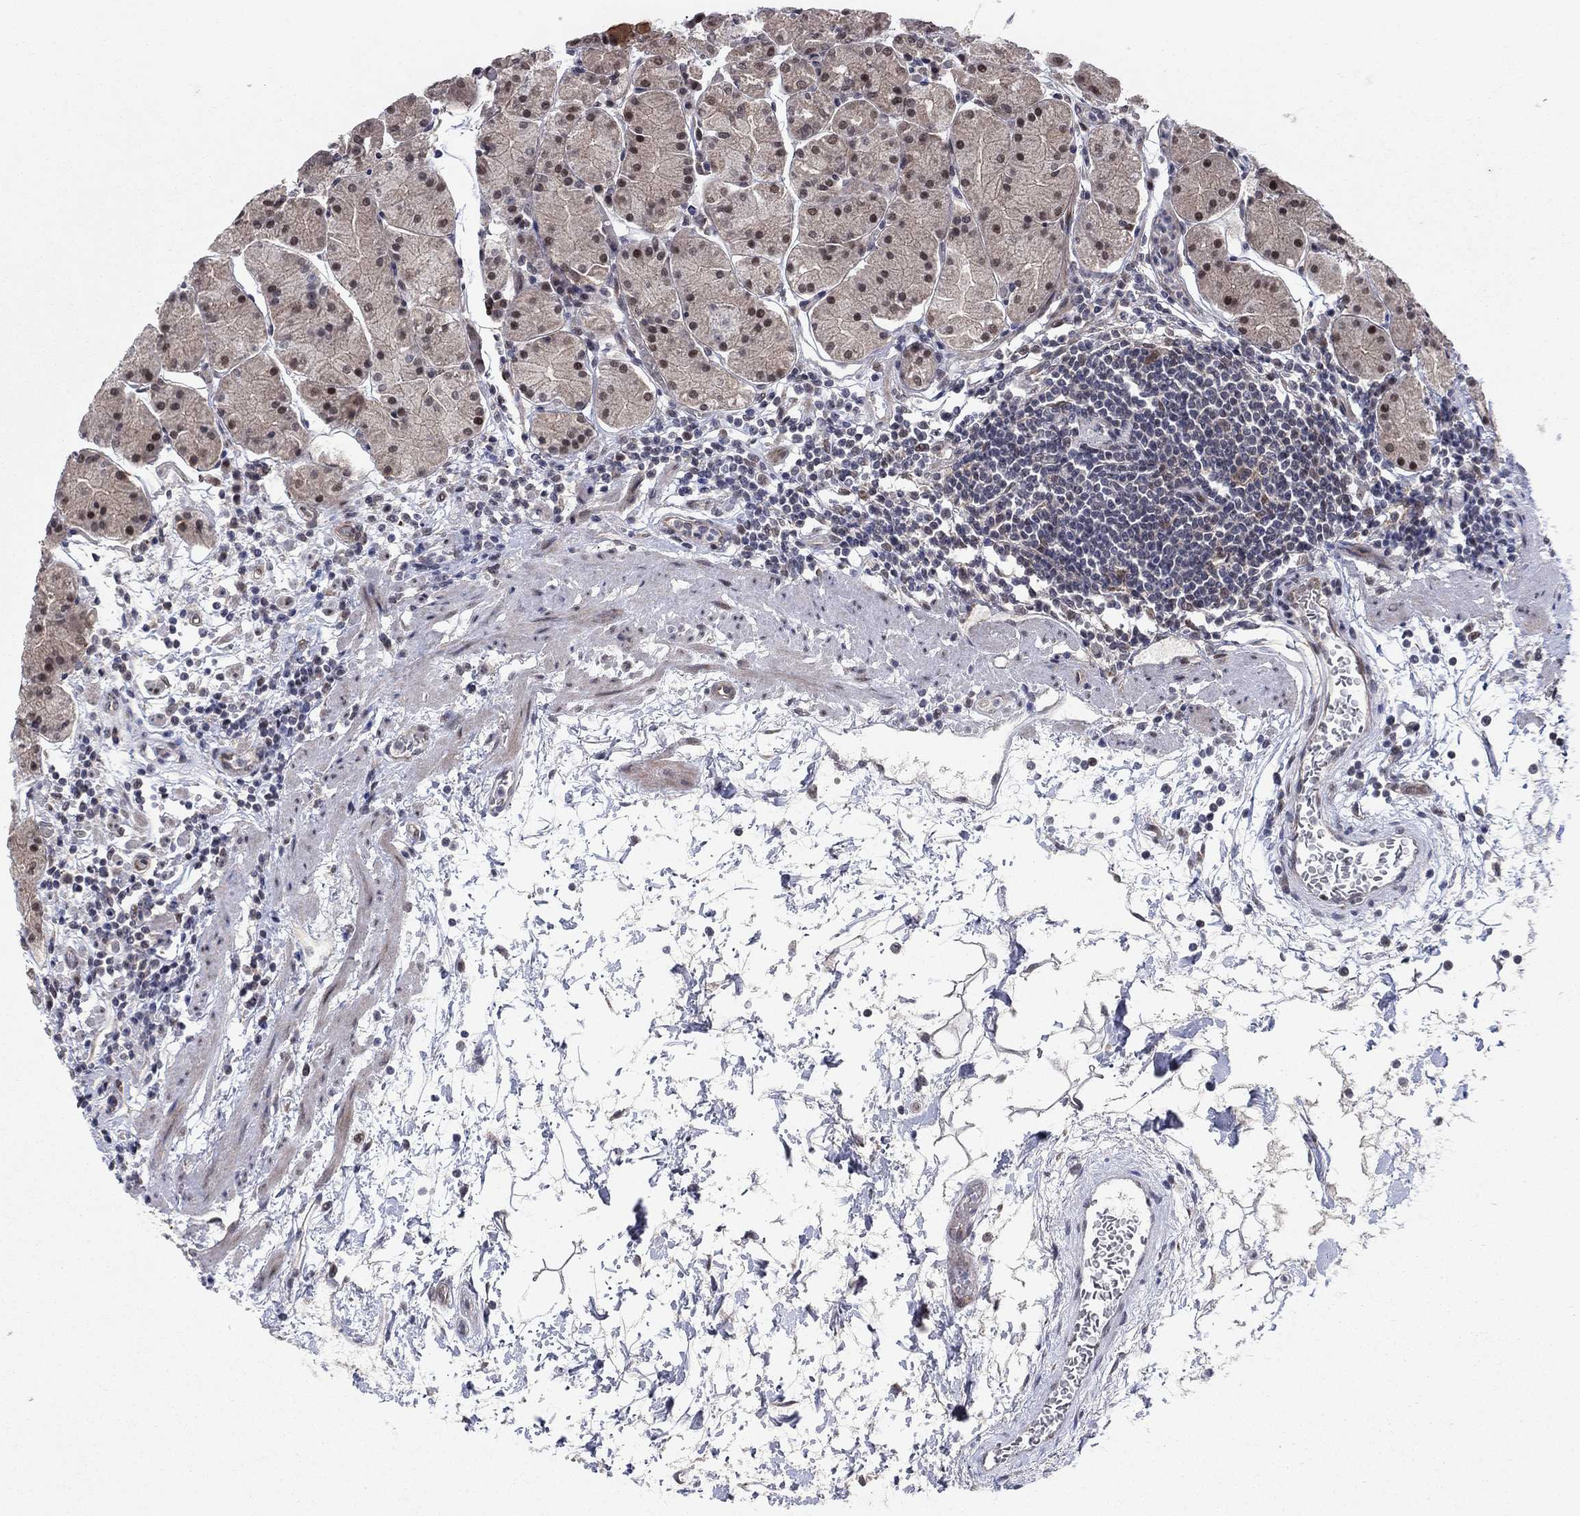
{"staining": {"intensity": "moderate", "quantity": "<25%", "location": "cytoplasmic/membranous,nuclear"}, "tissue": "stomach", "cell_type": "Glandular cells", "image_type": "normal", "snomed": [{"axis": "morphology", "description": "Normal tissue, NOS"}, {"axis": "topography", "description": "Stomach"}], "caption": "A high-resolution micrograph shows immunohistochemistry staining of benign stomach, which shows moderate cytoplasmic/membranous,nuclear expression in about <25% of glandular cells.", "gene": "PSMC1", "patient": {"sex": "male", "age": 54}}